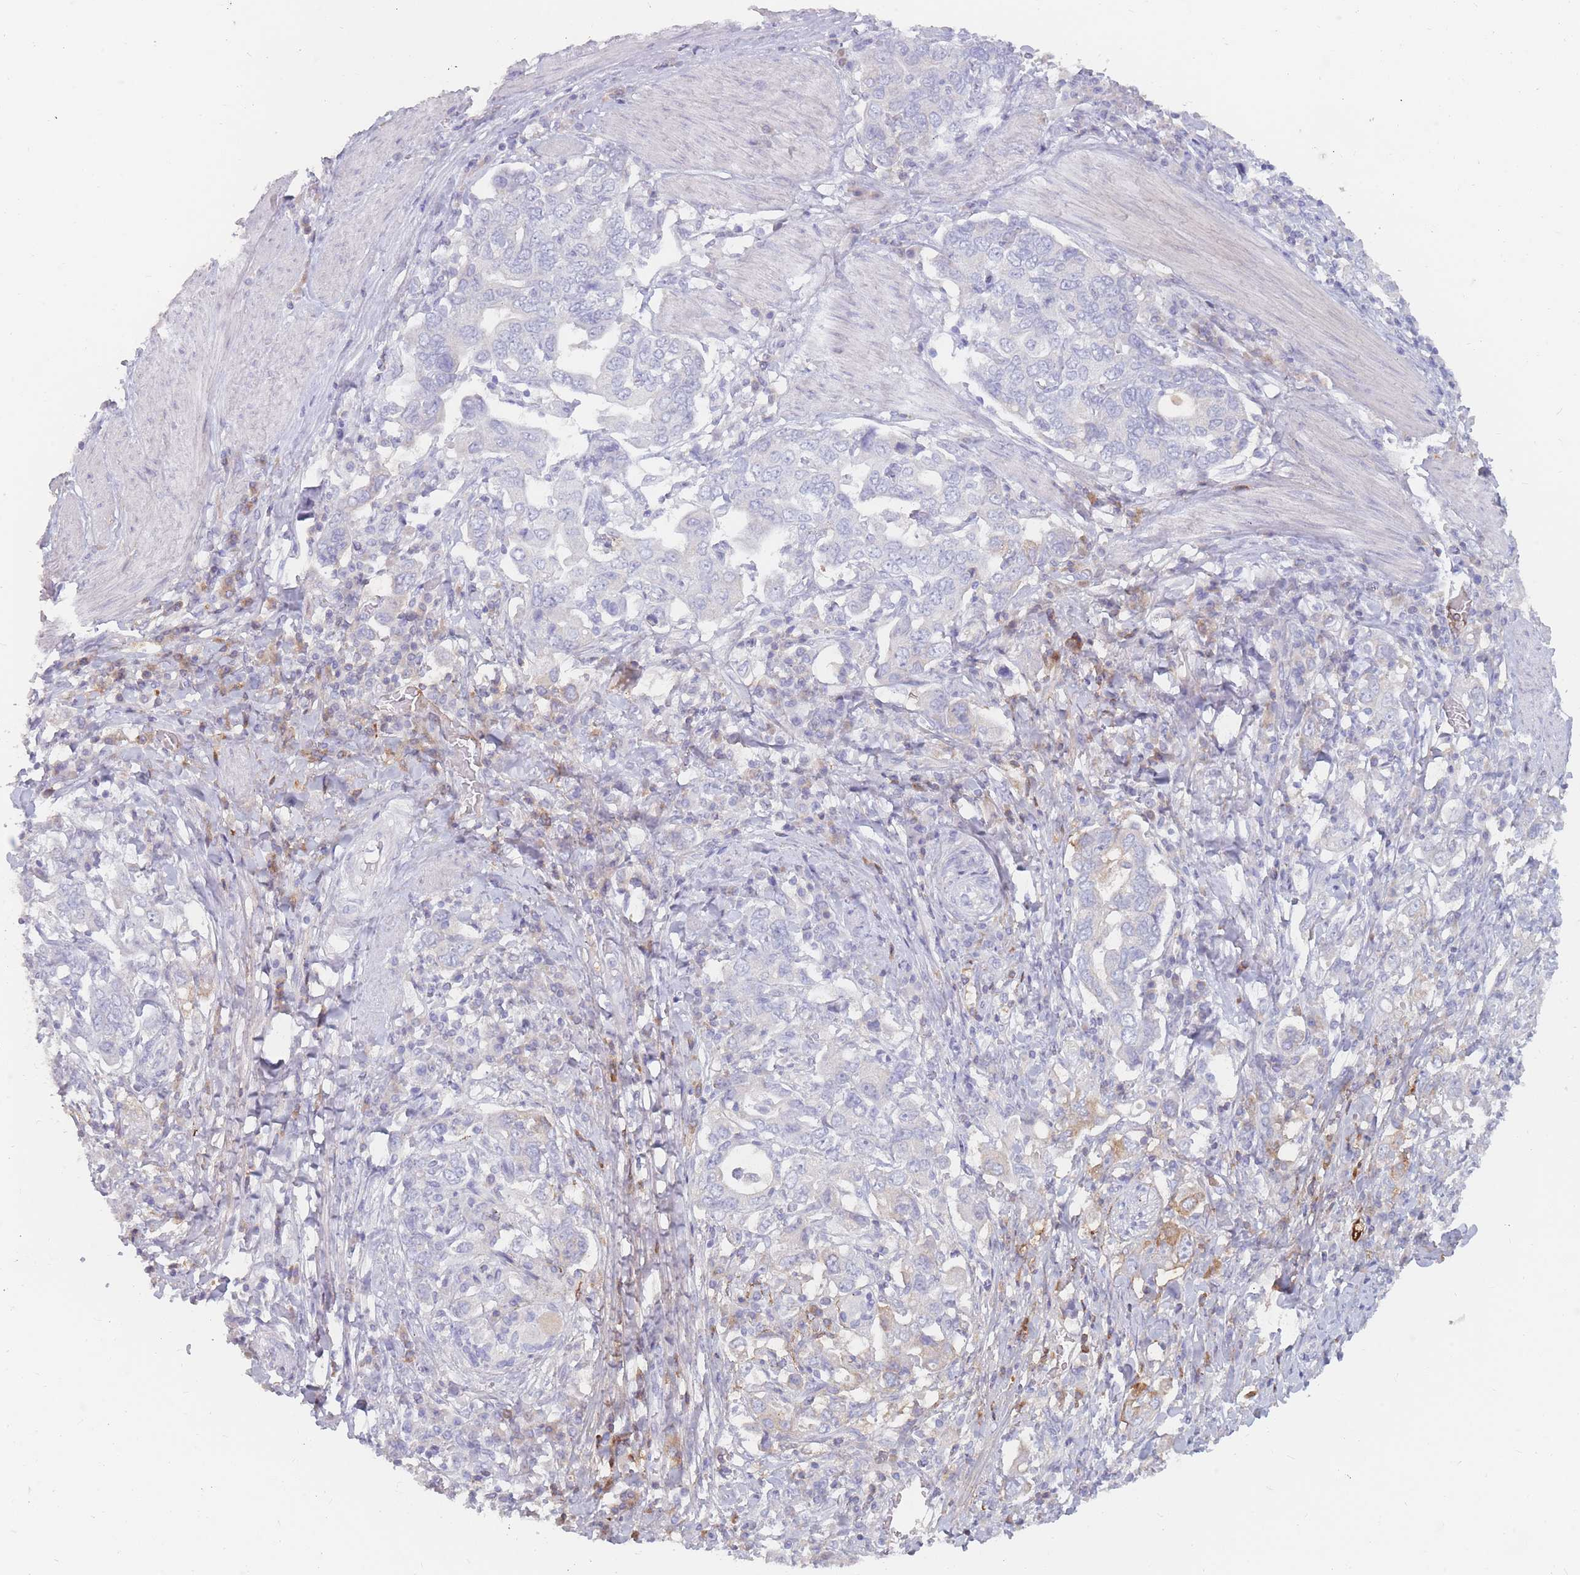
{"staining": {"intensity": "weak", "quantity": "<25%", "location": "cytoplasmic/membranous"}, "tissue": "stomach cancer", "cell_type": "Tumor cells", "image_type": "cancer", "snomed": [{"axis": "morphology", "description": "Adenocarcinoma, NOS"}, {"axis": "topography", "description": "Stomach, upper"}, {"axis": "topography", "description": "Stomach"}], "caption": "DAB immunohistochemical staining of human stomach cancer demonstrates no significant staining in tumor cells.", "gene": "PRG4", "patient": {"sex": "male", "age": 62}}